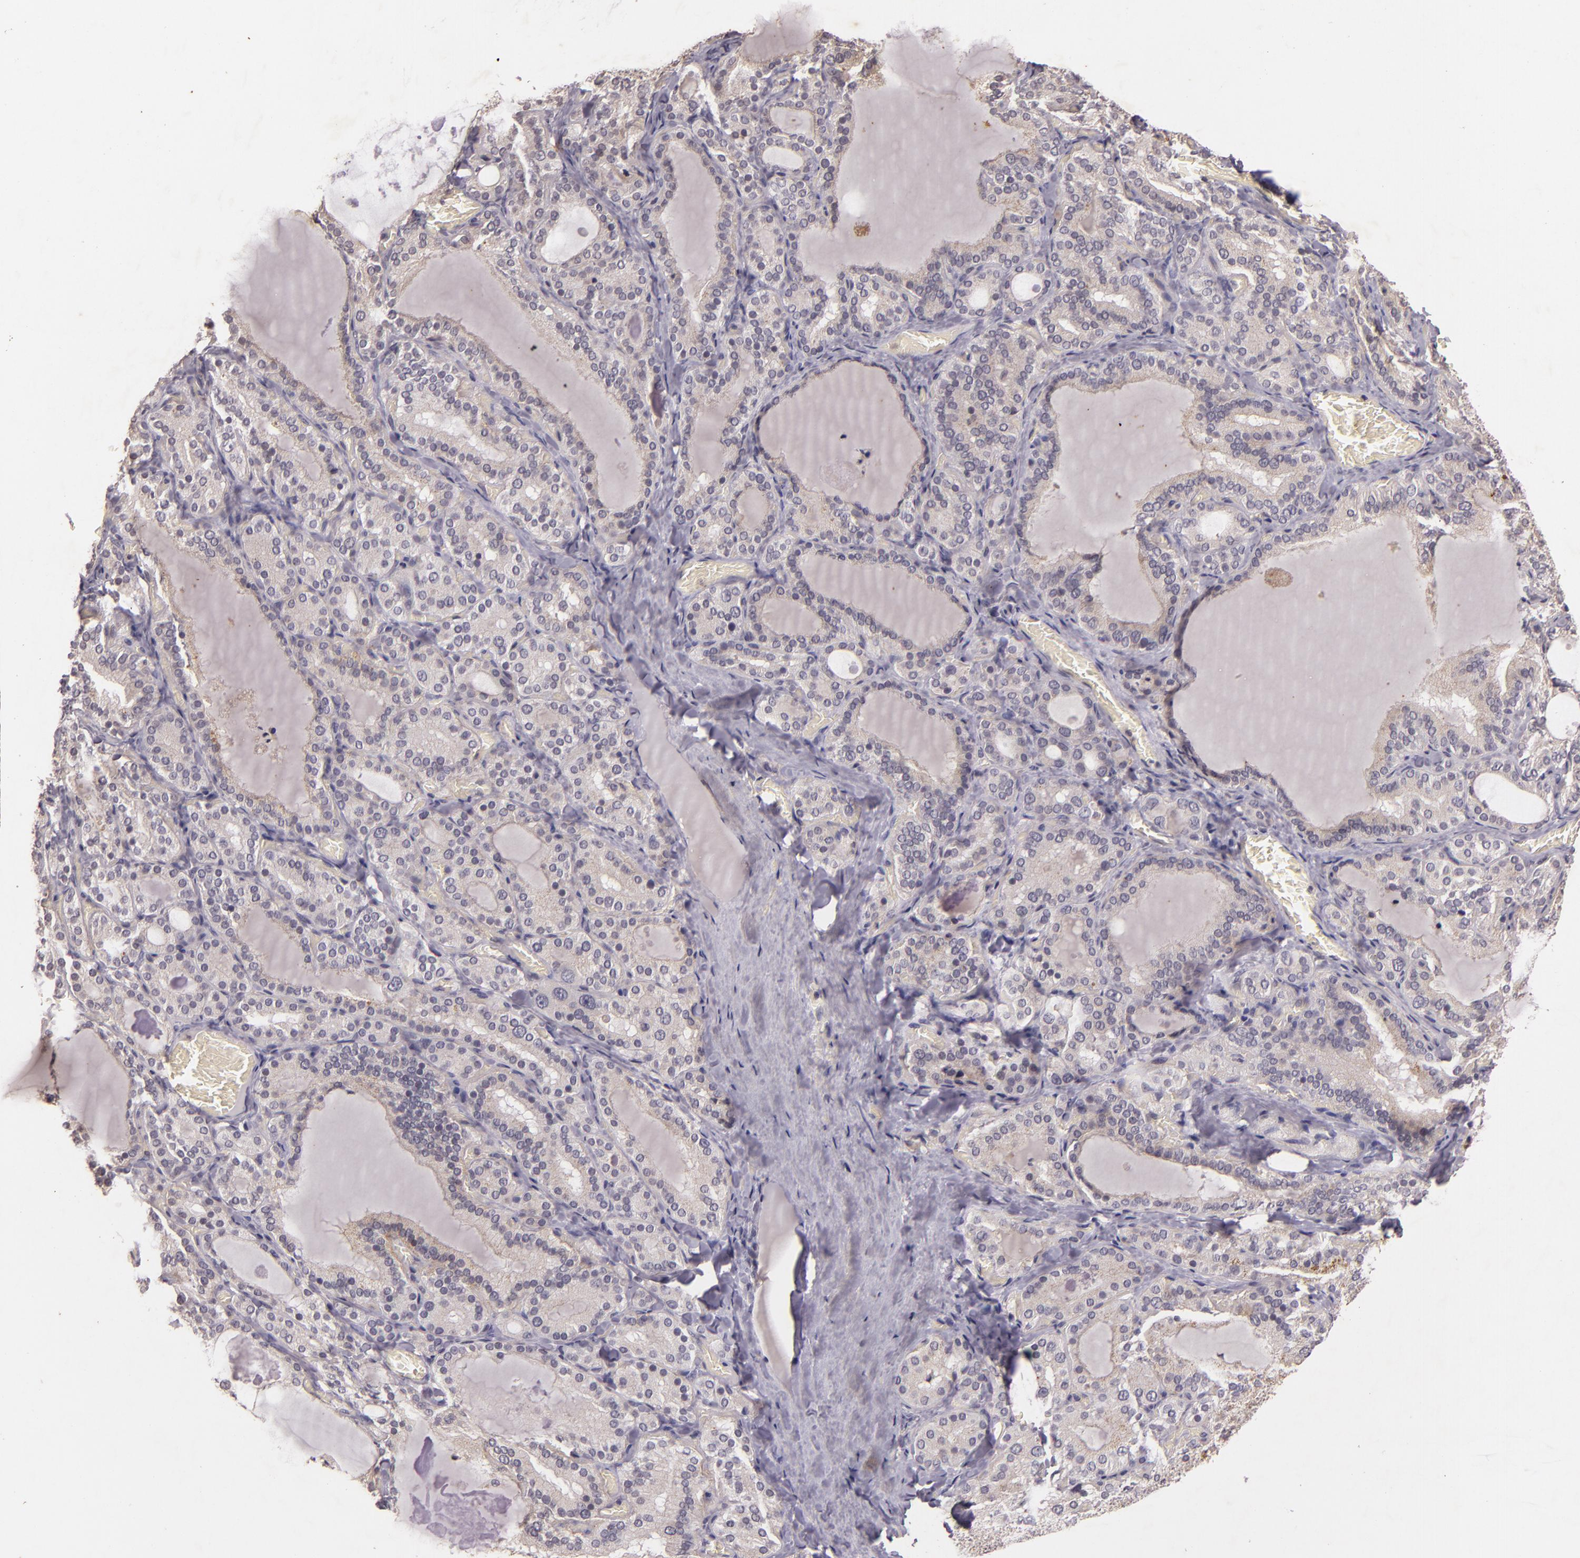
{"staining": {"intensity": "negative", "quantity": "none", "location": "none"}, "tissue": "thyroid gland", "cell_type": "Glandular cells", "image_type": "normal", "snomed": [{"axis": "morphology", "description": "Normal tissue, NOS"}, {"axis": "topography", "description": "Thyroid gland"}], "caption": "This is a histopathology image of immunohistochemistry (IHC) staining of benign thyroid gland, which shows no expression in glandular cells.", "gene": "TFF1", "patient": {"sex": "female", "age": 33}}